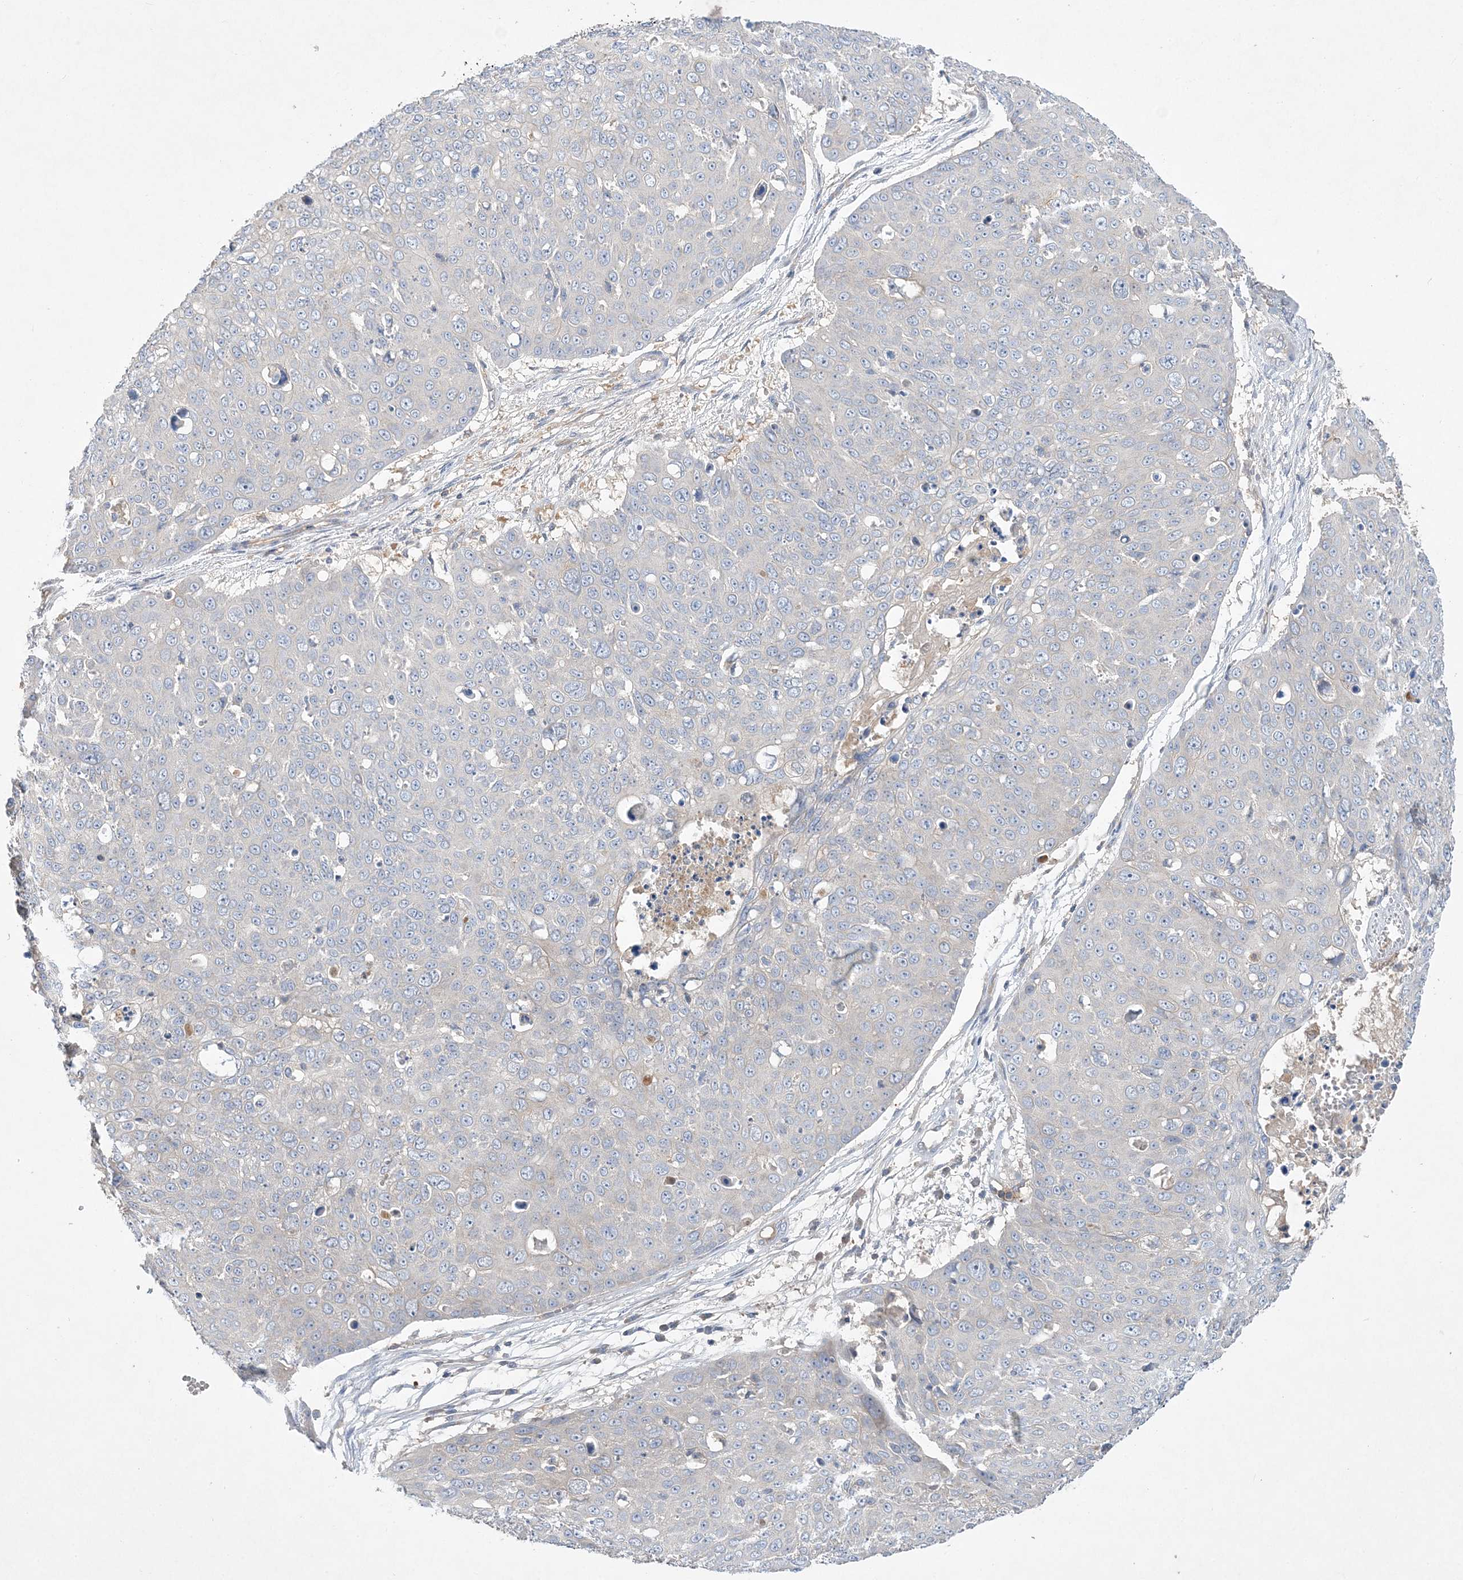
{"staining": {"intensity": "negative", "quantity": "none", "location": "none"}, "tissue": "skin cancer", "cell_type": "Tumor cells", "image_type": "cancer", "snomed": [{"axis": "morphology", "description": "Squamous cell carcinoma, NOS"}, {"axis": "topography", "description": "Skin"}], "caption": "Immunohistochemistry photomicrograph of neoplastic tissue: skin cancer stained with DAB (3,3'-diaminobenzidine) displays no significant protein expression in tumor cells.", "gene": "ADCK2", "patient": {"sex": "male", "age": 71}}